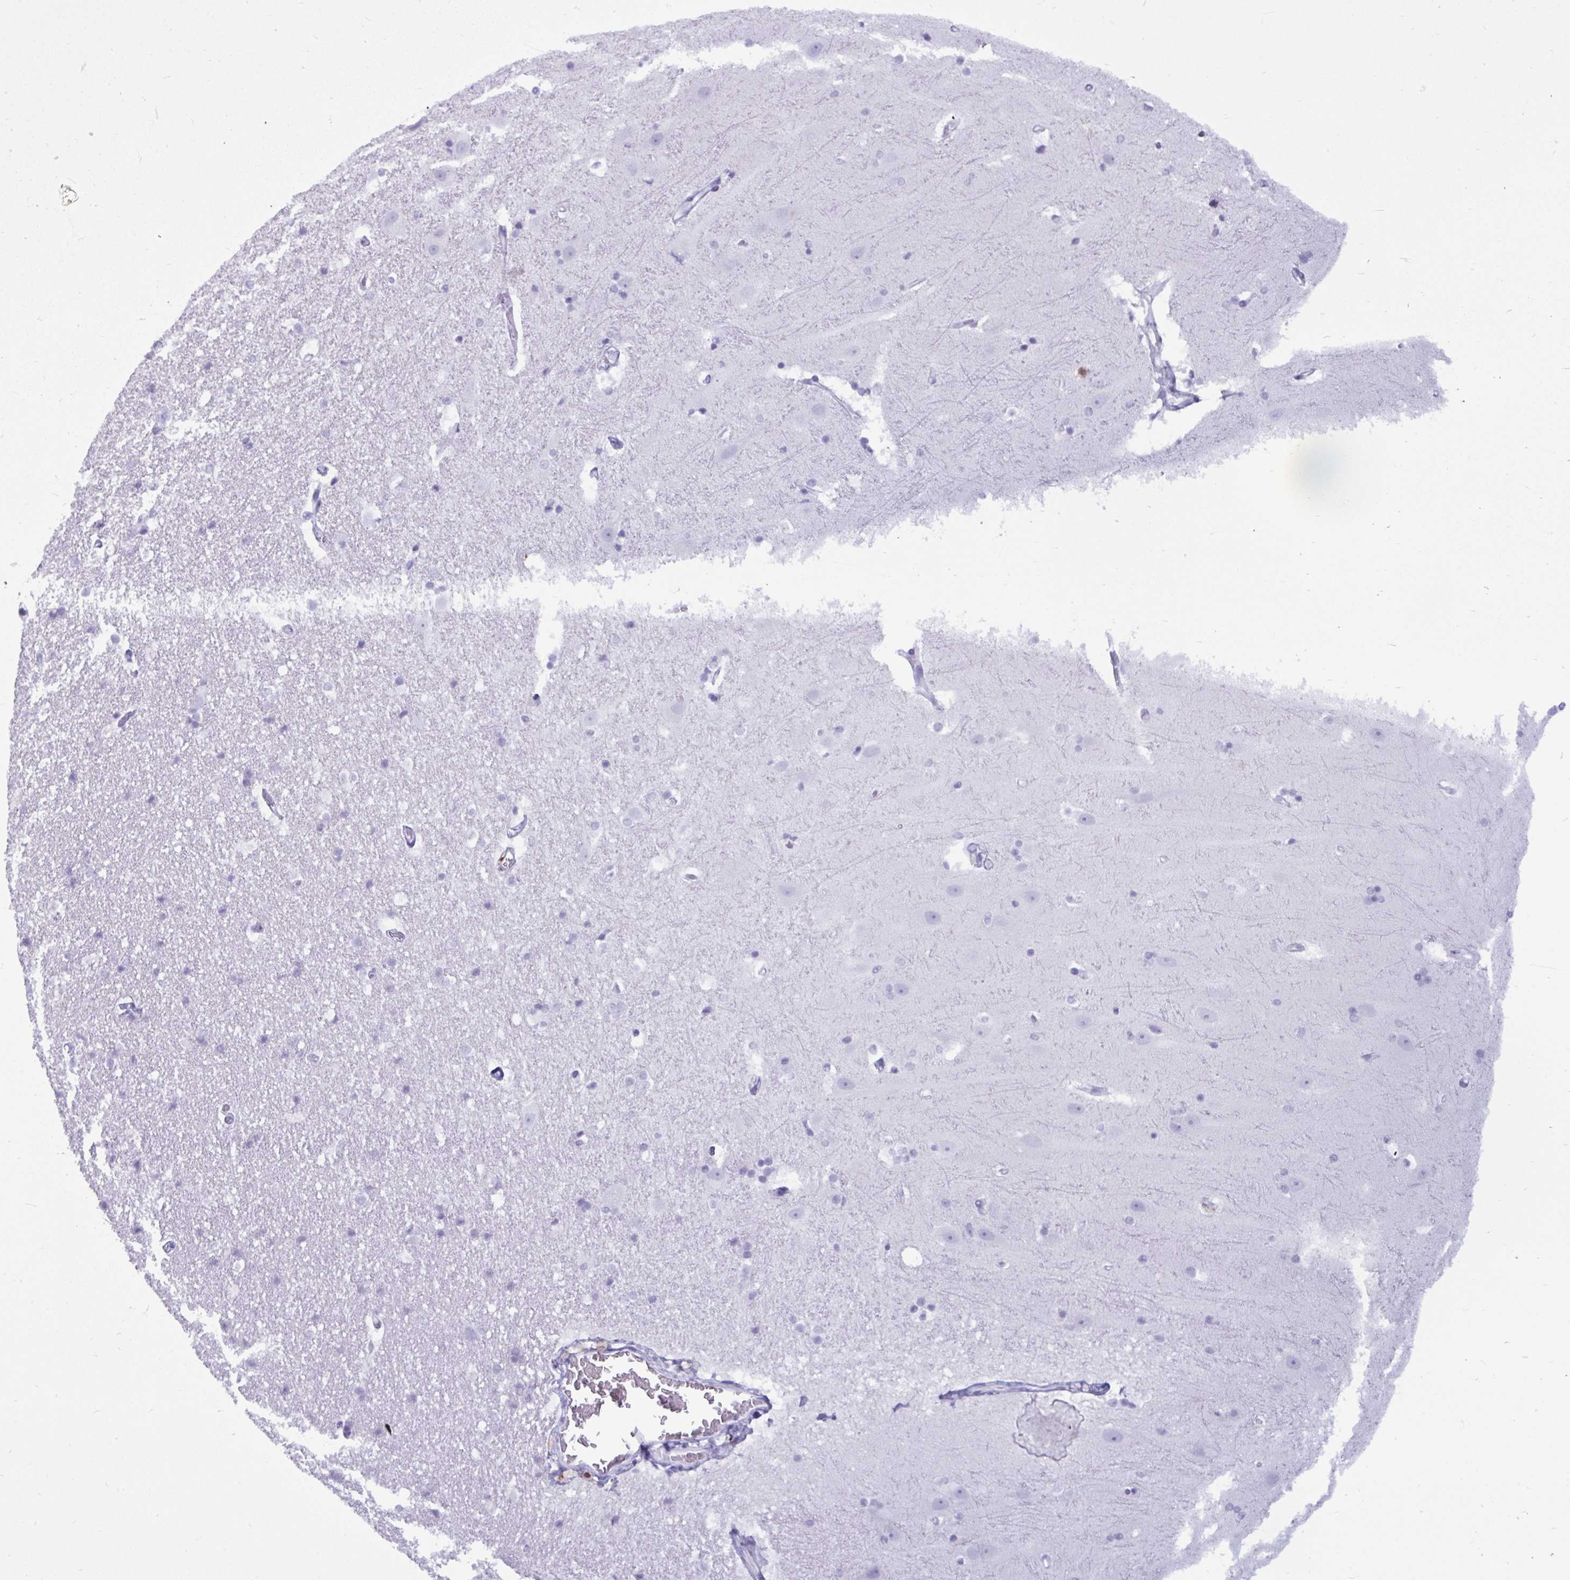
{"staining": {"intensity": "negative", "quantity": "none", "location": "none"}, "tissue": "hippocampus", "cell_type": "Glial cells", "image_type": "normal", "snomed": [{"axis": "morphology", "description": "Normal tissue, NOS"}, {"axis": "topography", "description": "Hippocampus"}], "caption": "High power microscopy image of an immunohistochemistry (IHC) histopathology image of normal hippocampus, revealing no significant positivity in glial cells.", "gene": "ANKRD60", "patient": {"sex": "male", "age": 63}}